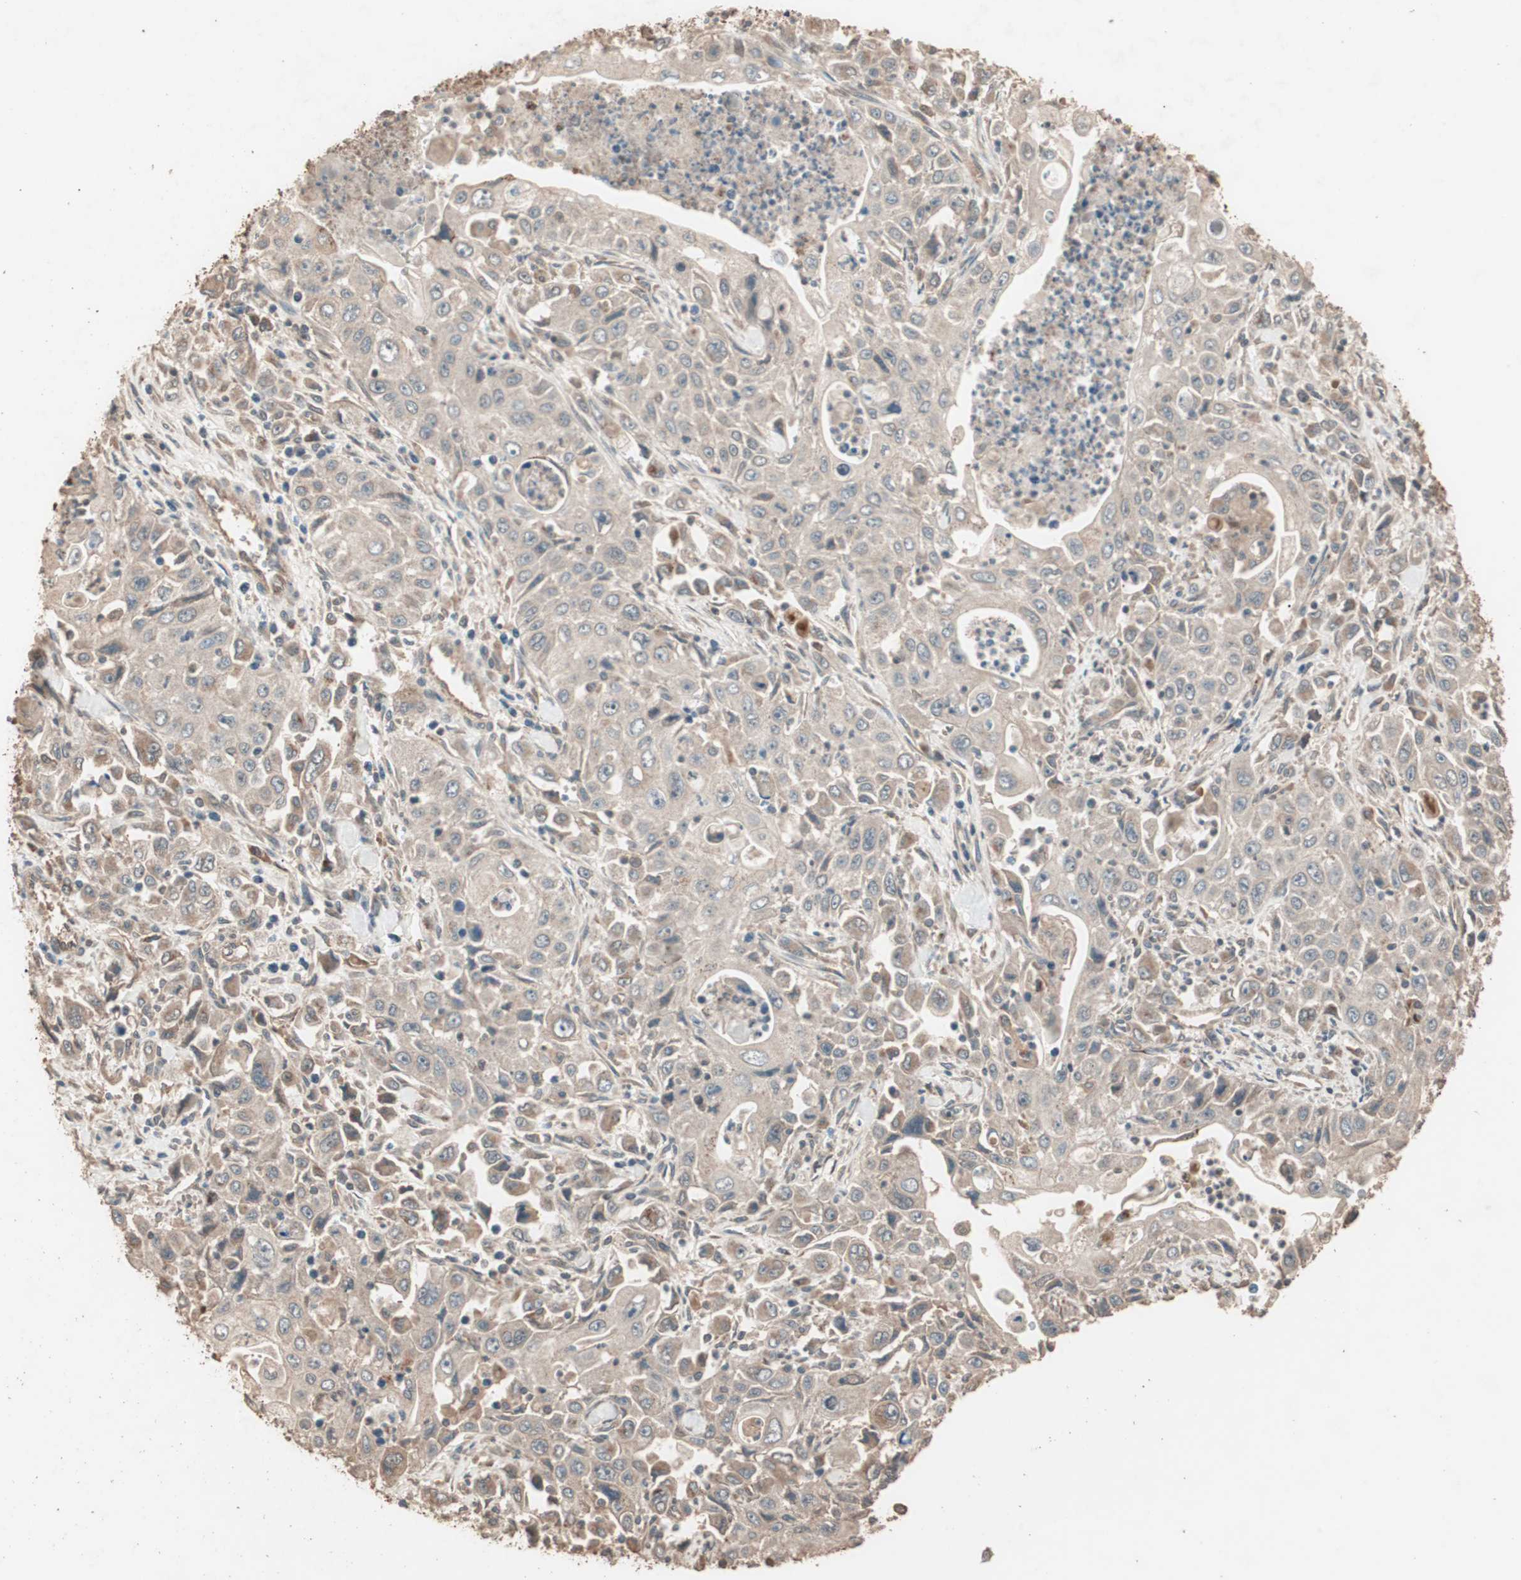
{"staining": {"intensity": "weak", "quantity": ">75%", "location": "cytoplasmic/membranous"}, "tissue": "pancreatic cancer", "cell_type": "Tumor cells", "image_type": "cancer", "snomed": [{"axis": "morphology", "description": "Adenocarcinoma, NOS"}, {"axis": "topography", "description": "Pancreas"}], "caption": "Brown immunohistochemical staining in adenocarcinoma (pancreatic) displays weak cytoplasmic/membranous positivity in about >75% of tumor cells.", "gene": "CCN4", "patient": {"sex": "male", "age": 70}}